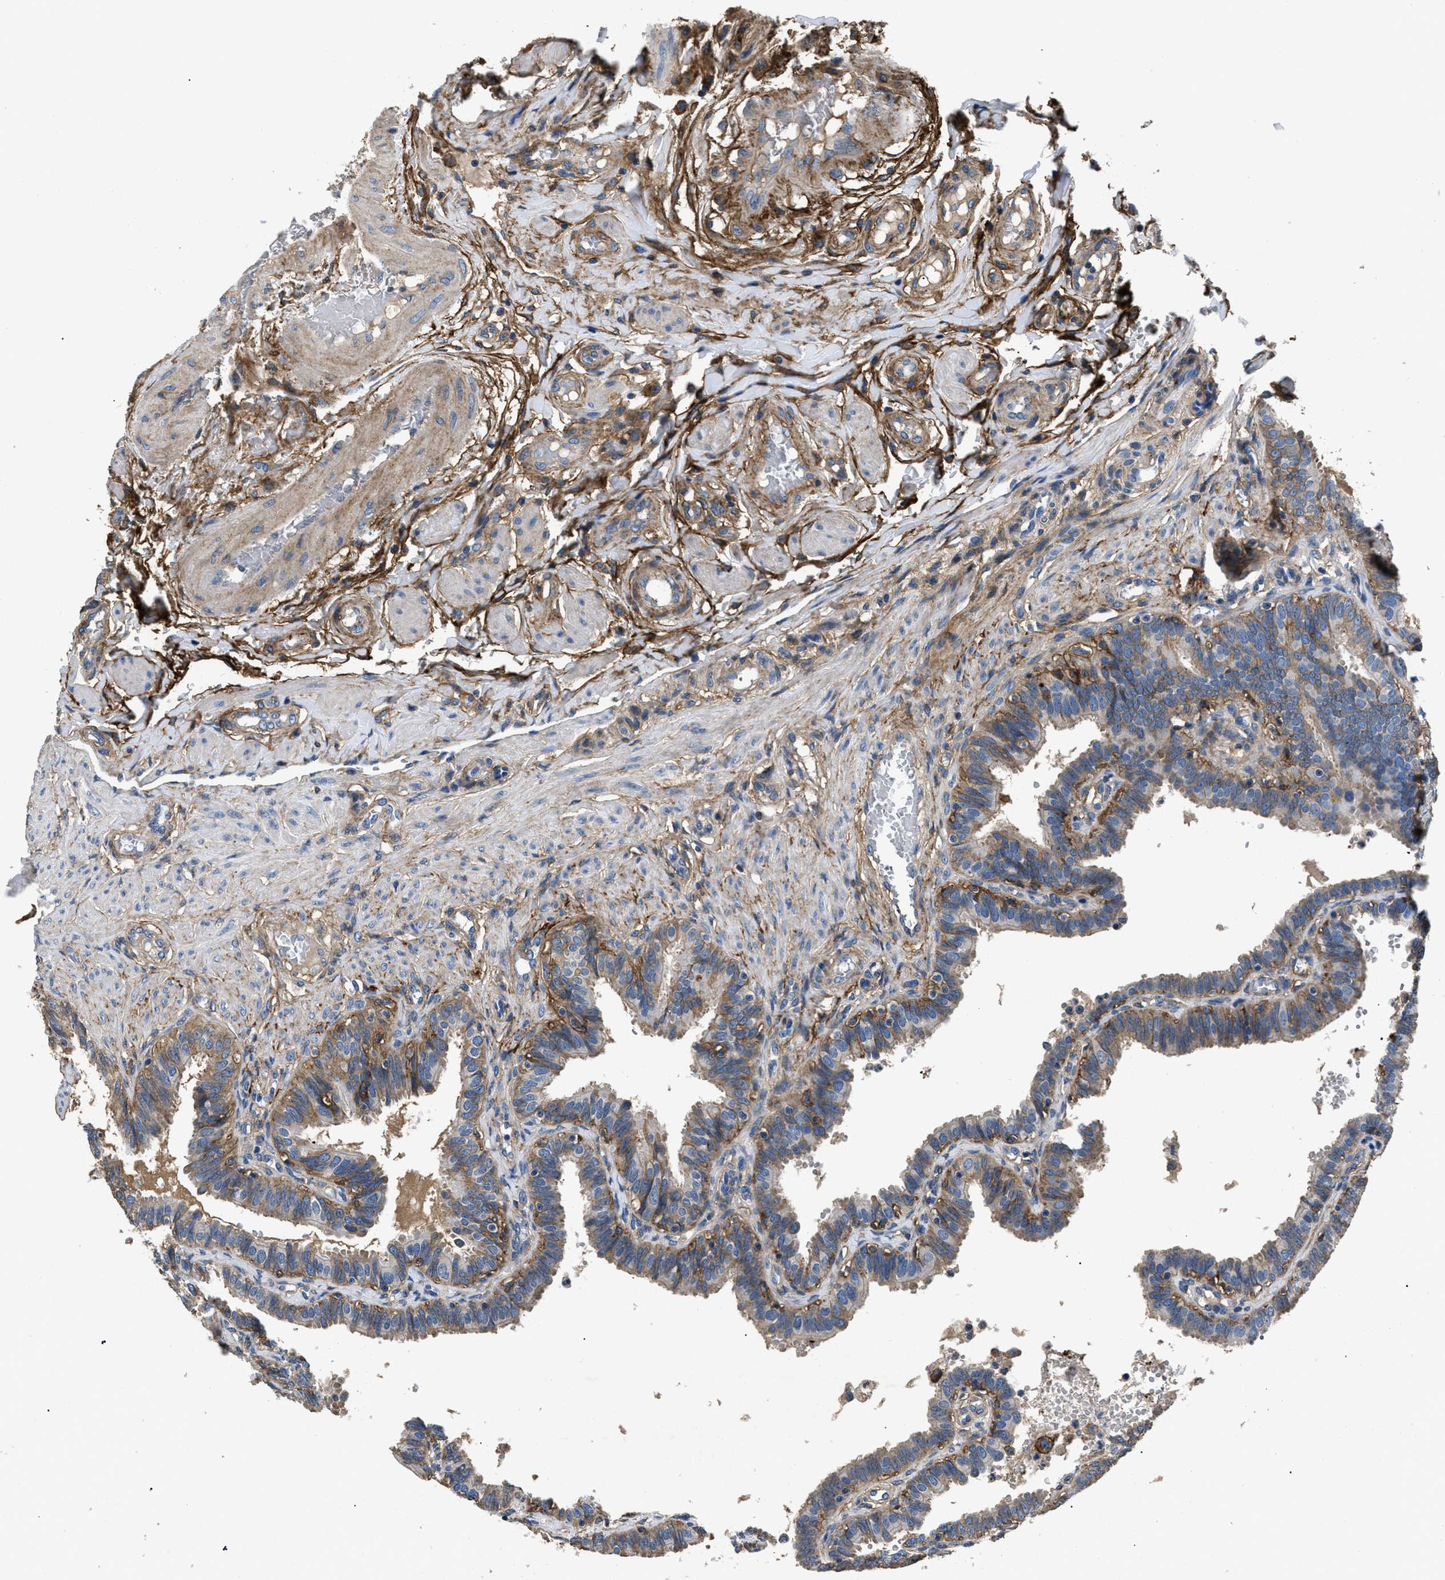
{"staining": {"intensity": "moderate", "quantity": "25%-75%", "location": "cytoplasmic/membranous"}, "tissue": "fallopian tube", "cell_type": "Glandular cells", "image_type": "normal", "snomed": [{"axis": "morphology", "description": "Normal tissue, NOS"}, {"axis": "topography", "description": "Fallopian tube"}, {"axis": "topography", "description": "Placenta"}], "caption": "The image reveals a brown stain indicating the presence of a protein in the cytoplasmic/membranous of glandular cells in fallopian tube. (IHC, brightfield microscopy, high magnification).", "gene": "CD276", "patient": {"sex": "female", "age": 34}}